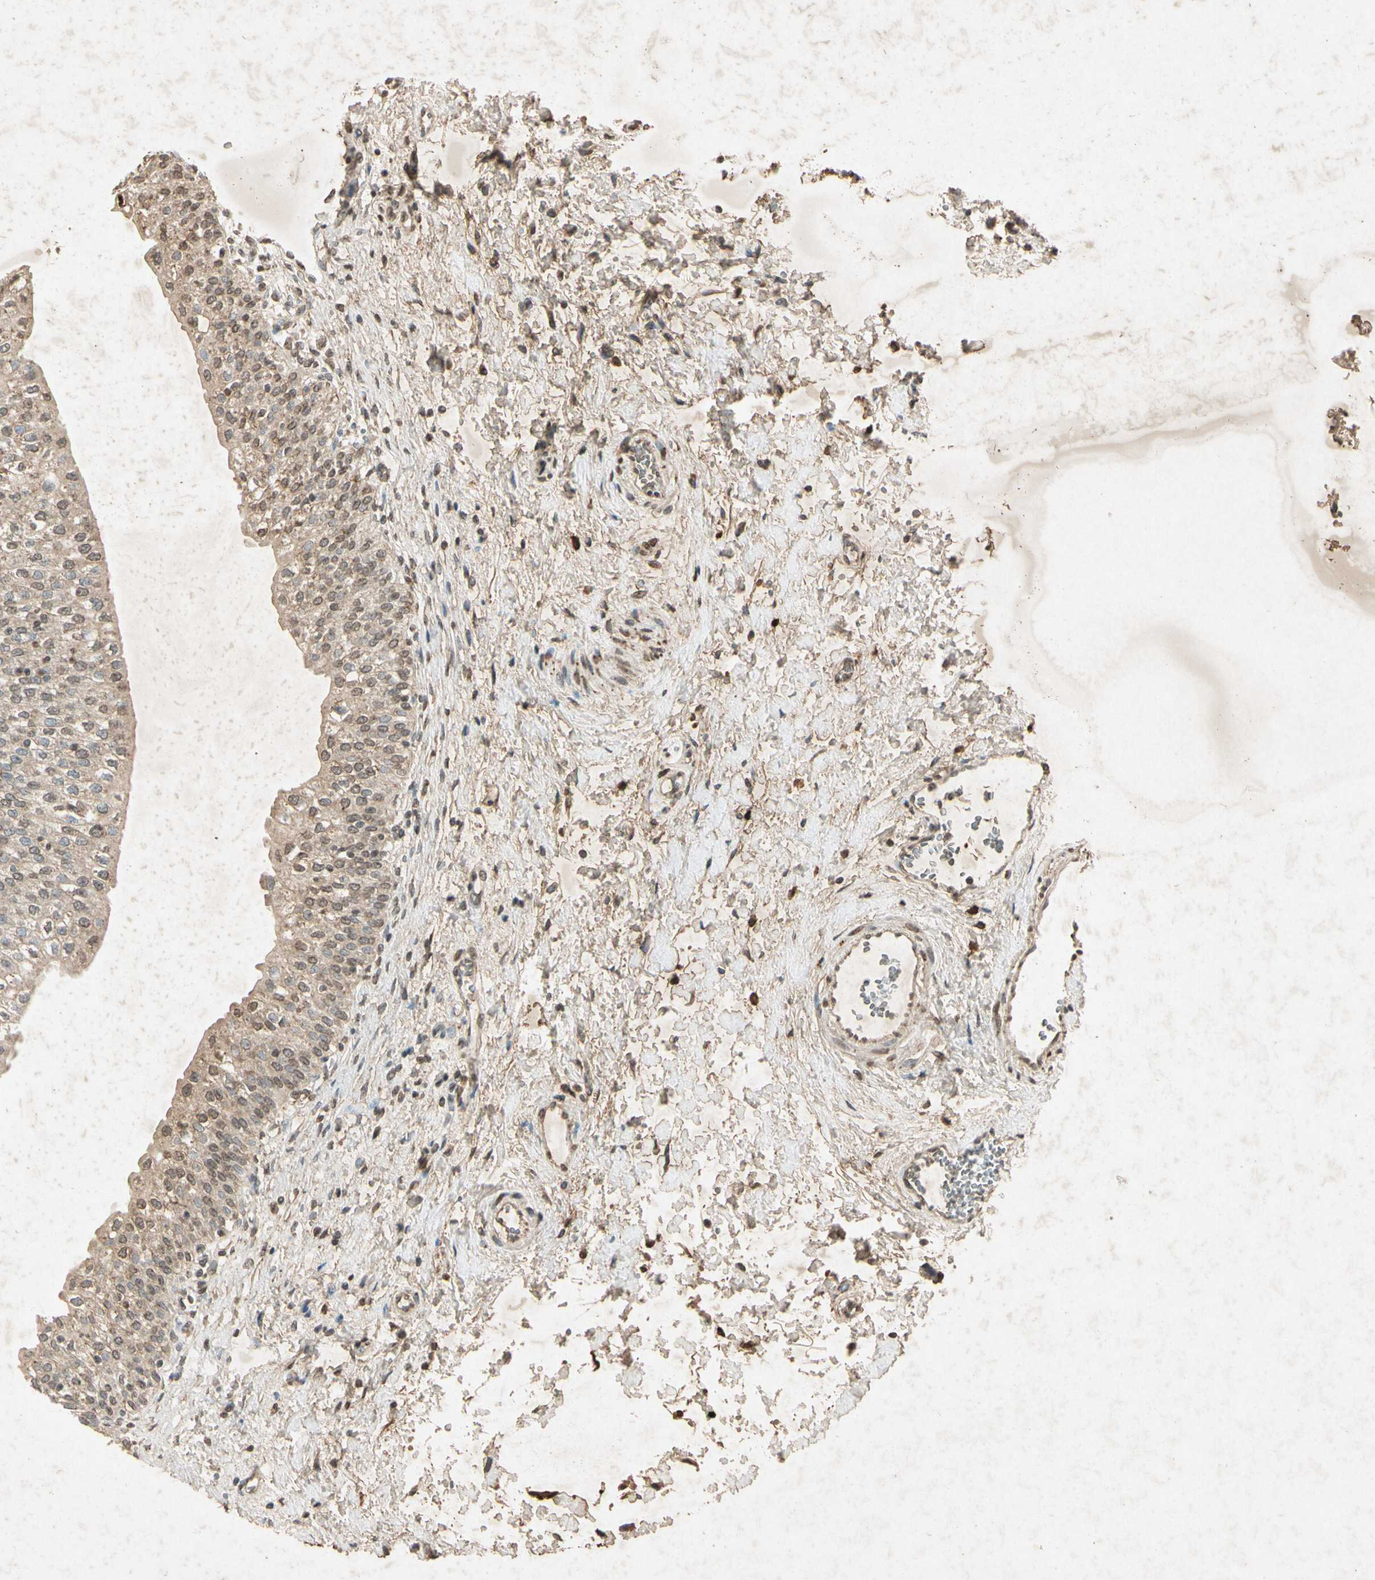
{"staining": {"intensity": "moderate", "quantity": "25%-75%", "location": "cytoplasmic/membranous"}, "tissue": "urinary bladder", "cell_type": "Urothelial cells", "image_type": "normal", "snomed": [{"axis": "morphology", "description": "Normal tissue, NOS"}, {"axis": "topography", "description": "Urinary bladder"}], "caption": "Immunohistochemistry histopathology image of normal human urinary bladder stained for a protein (brown), which shows medium levels of moderate cytoplasmic/membranous staining in approximately 25%-75% of urothelial cells.", "gene": "MSRB1", "patient": {"sex": "male", "age": 55}}